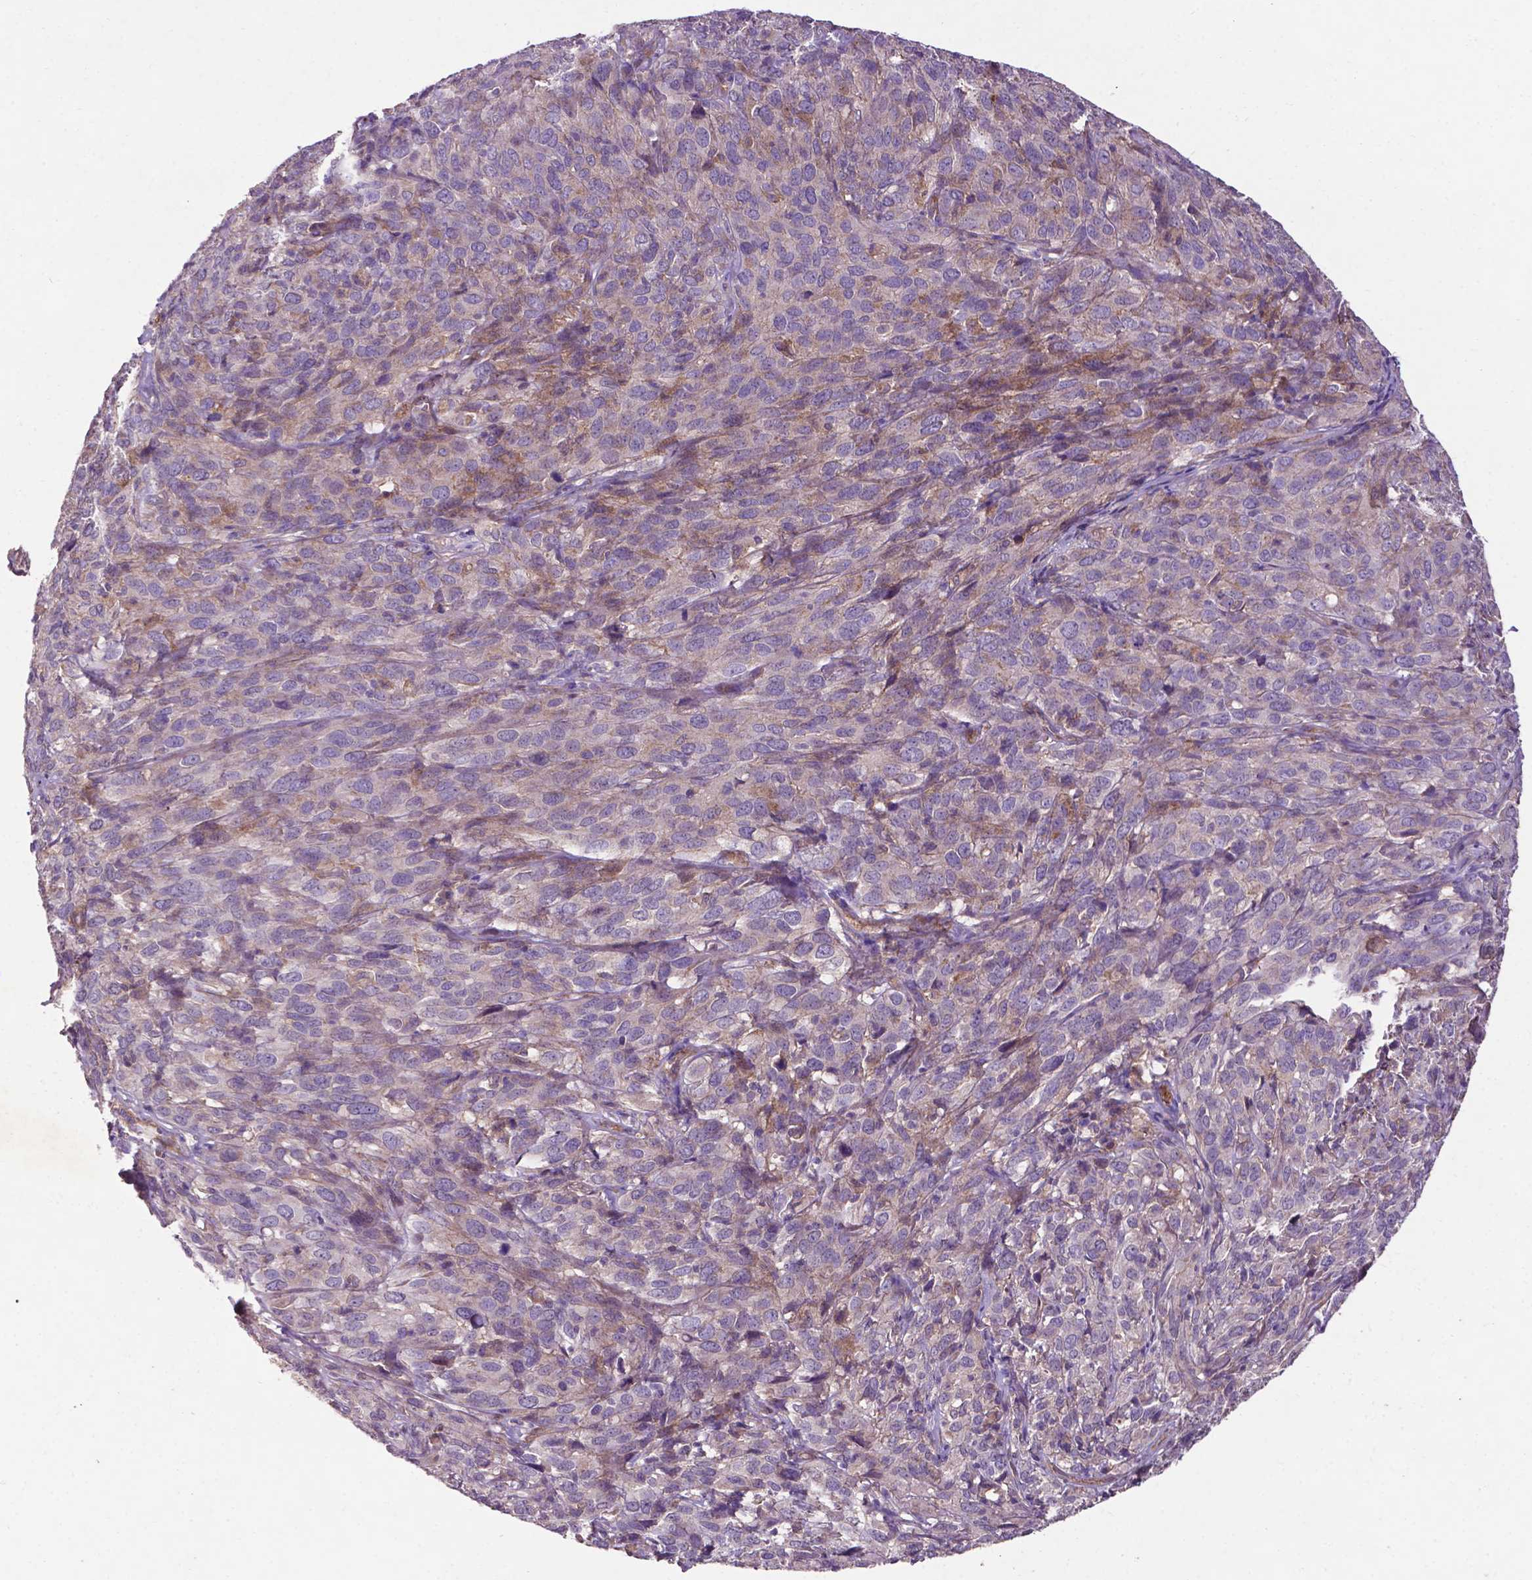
{"staining": {"intensity": "negative", "quantity": "none", "location": "none"}, "tissue": "cervical cancer", "cell_type": "Tumor cells", "image_type": "cancer", "snomed": [{"axis": "morphology", "description": "Squamous cell carcinoma, NOS"}, {"axis": "topography", "description": "Cervix"}], "caption": "Tumor cells are negative for protein expression in human cervical squamous cell carcinoma.", "gene": "RRAS", "patient": {"sex": "female", "age": 51}}